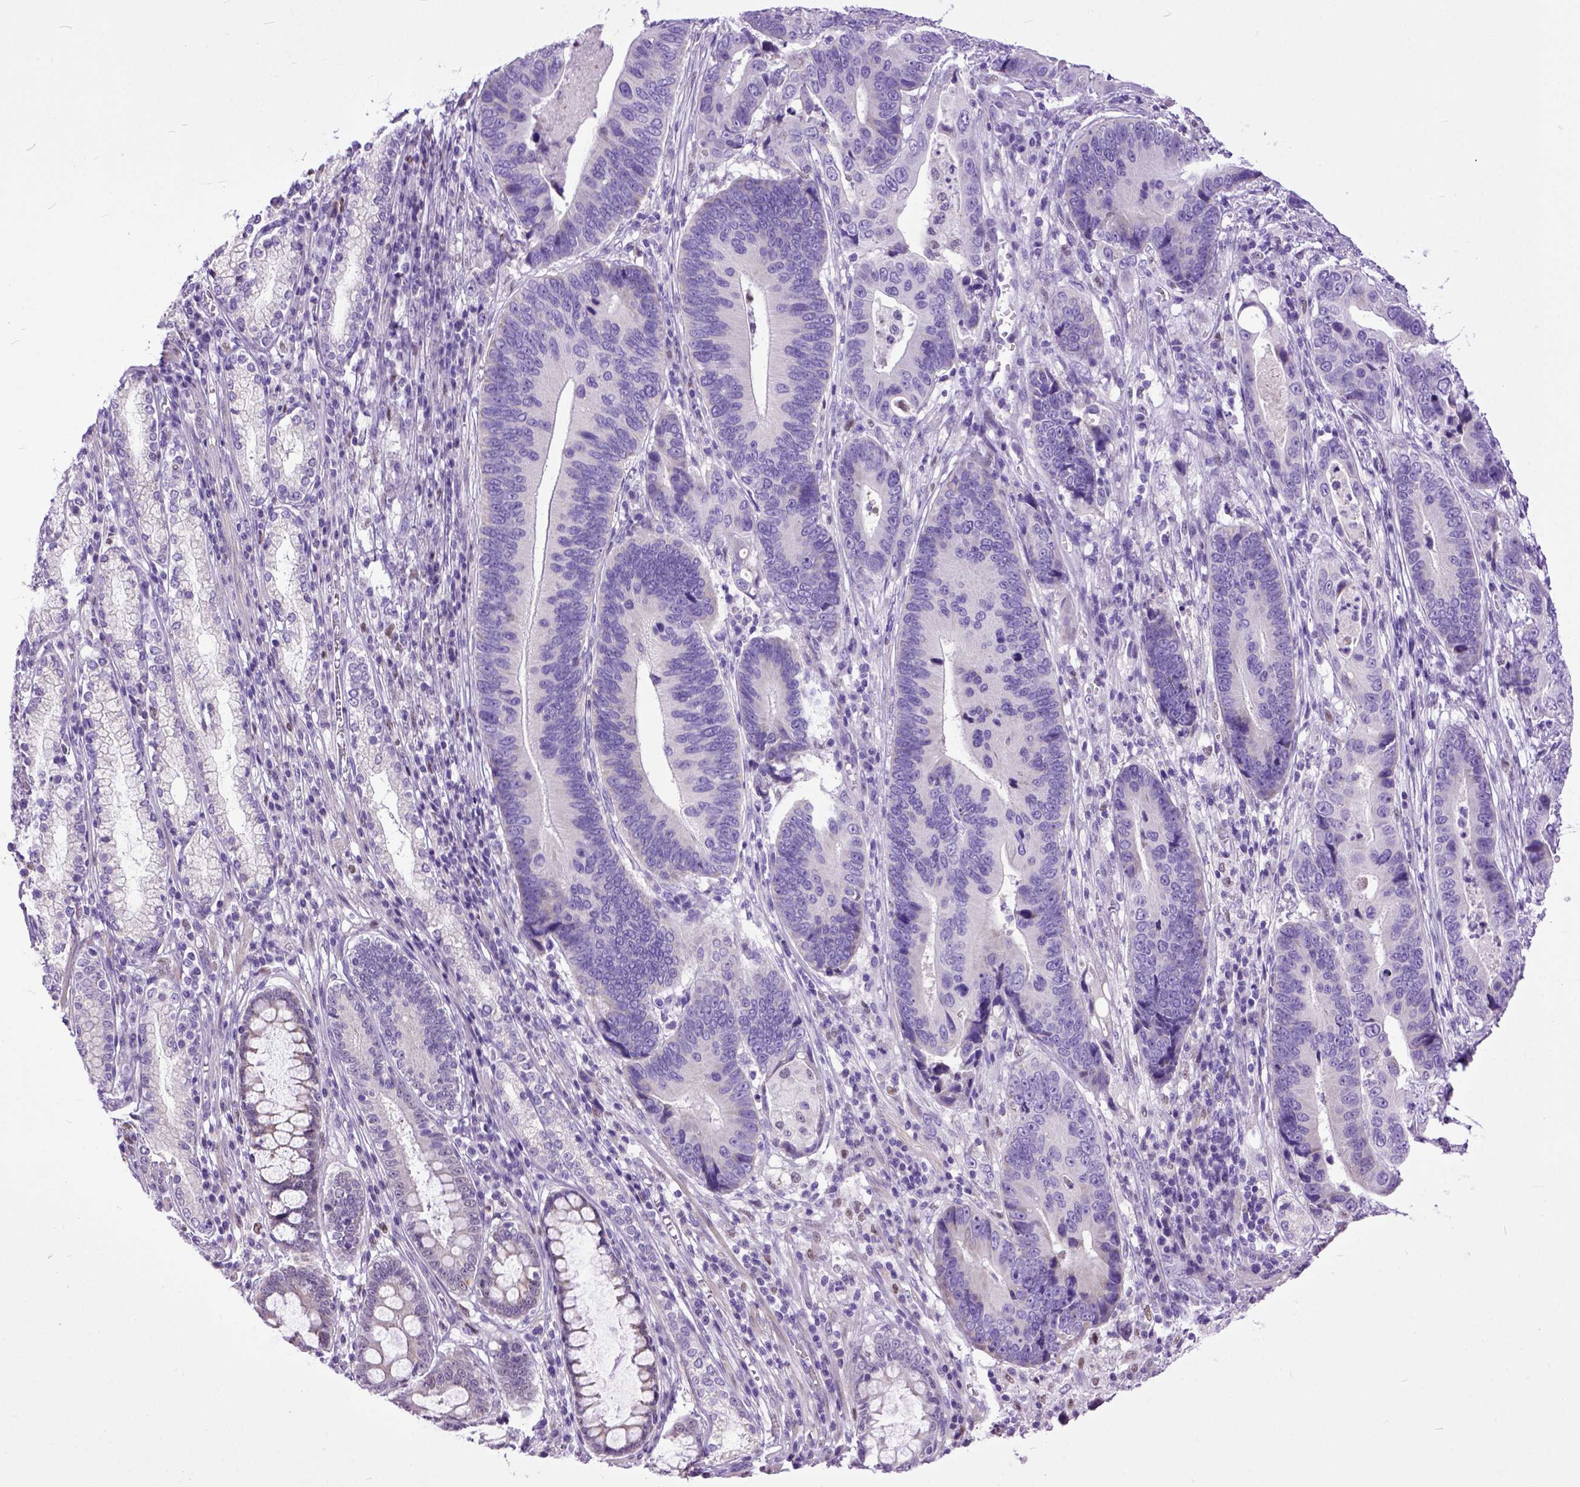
{"staining": {"intensity": "negative", "quantity": "none", "location": "none"}, "tissue": "stomach cancer", "cell_type": "Tumor cells", "image_type": "cancer", "snomed": [{"axis": "morphology", "description": "Adenocarcinoma, NOS"}, {"axis": "topography", "description": "Stomach"}], "caption": "A histopathology image of human stomach adenocarcinoma is negative for staining in tumor cells. The staining is performed using DAB (3,3'-diaminobenzidine) brown chromogen with nuclei counter-stained in using hematoxylin.", "gene": "CRB1", "patient": {"sex": "male", "age": 84}}